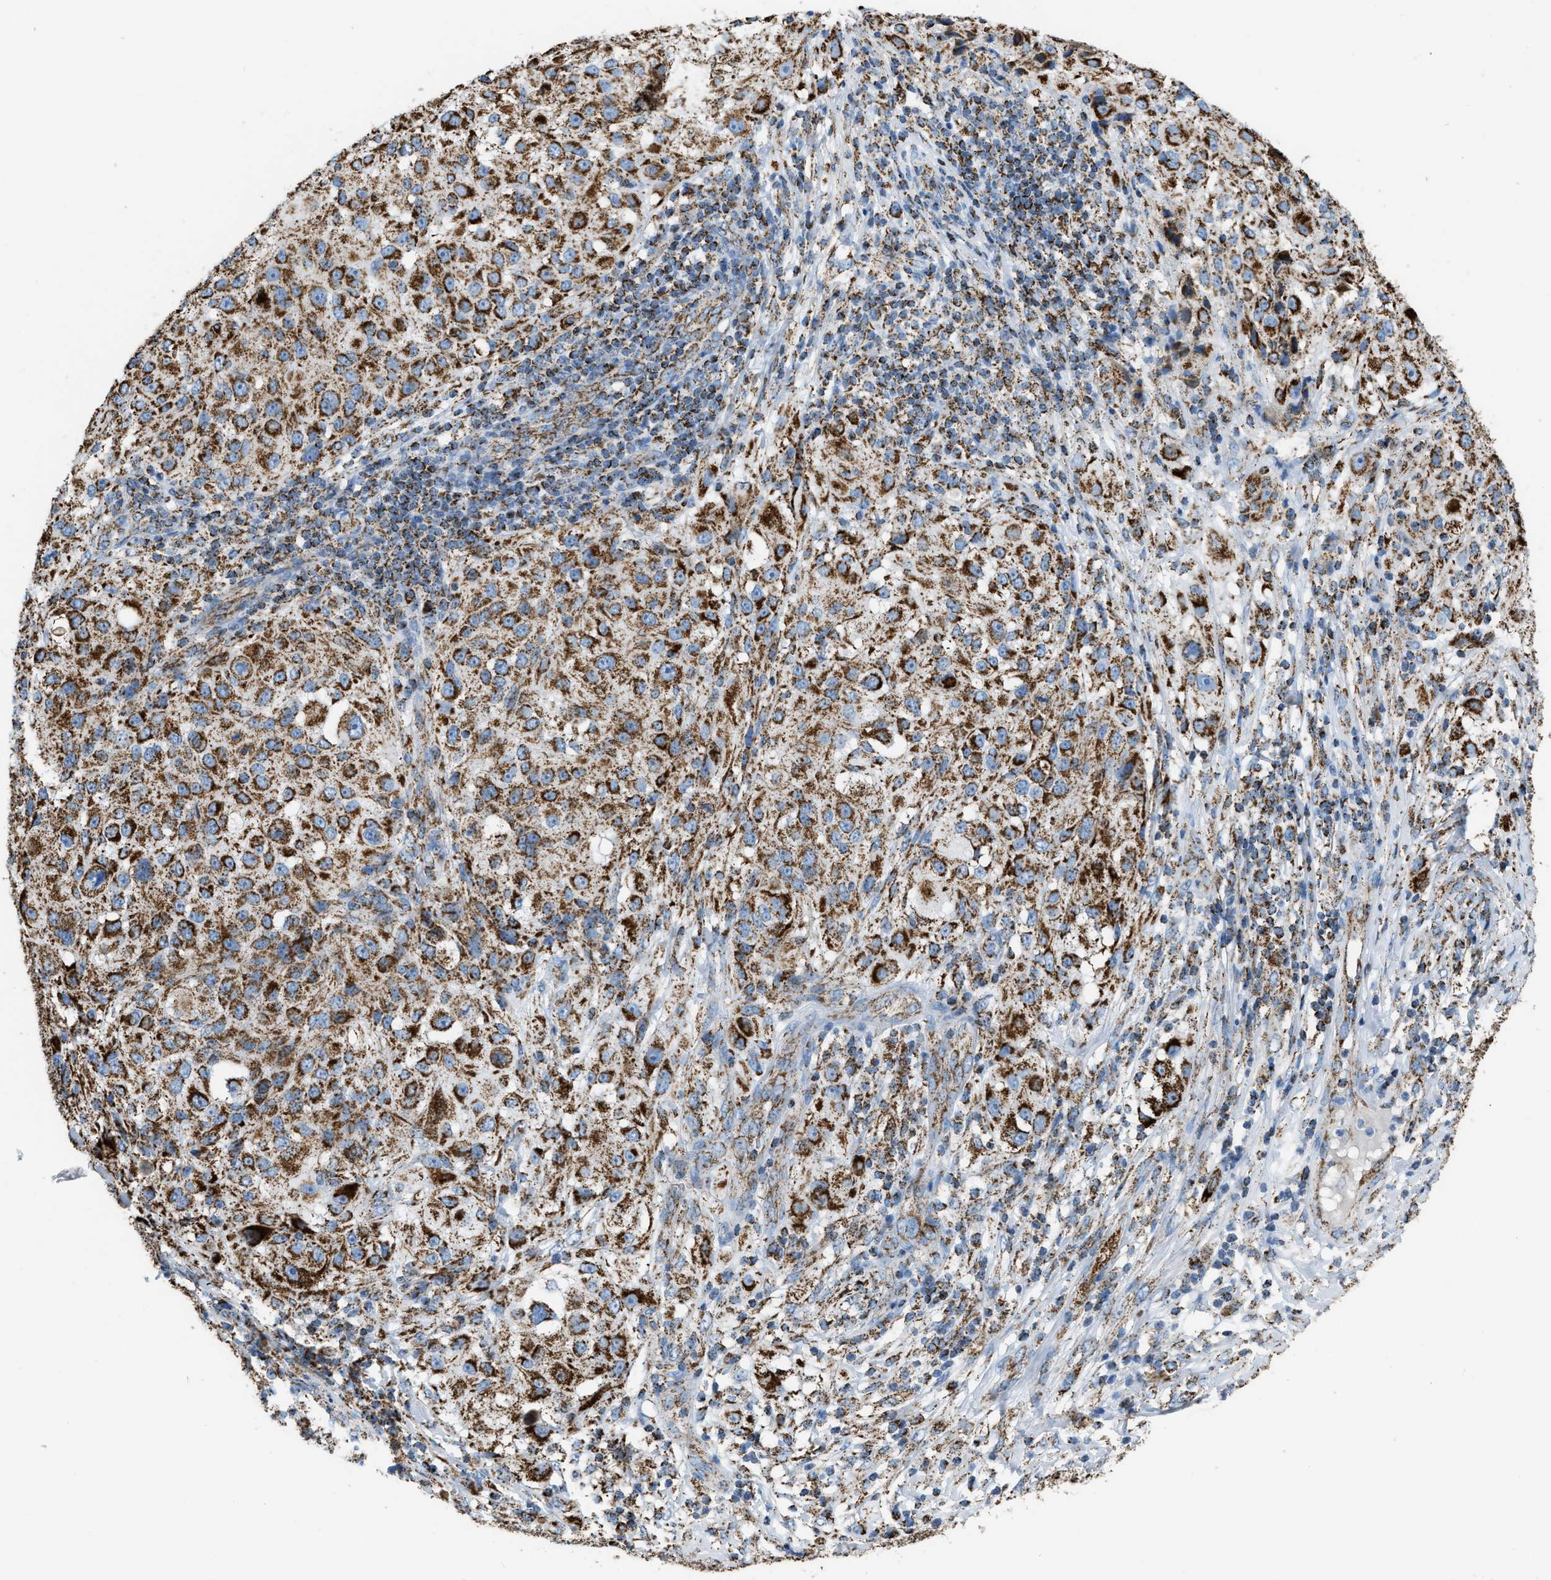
{"staining": {"intensity": "moderate", "quantity": ">75%", "location": "cytoplasmic/membranous"}, "tissue": "melanoma", "cell_type": "Tumor cells", "image_type": "cancer", "snomed": [{"axis": "morphology", "description": "Necrosis, NOS"}, {"axis": "morphology", "description": "Malignant melanoma, NOS"}, {"axis": "topography", "description": "Skin"}], "caption": "Brown immunohistochemical staining in melanoma exhibits moderate cytoplasmic/membranous staining in approximately >75% of tumor cells. (DAB IHC, brown staining for protein, blue staining for nuclei).", "gene": "ETFB", "patient": {"sex": "female", "age": 87}}